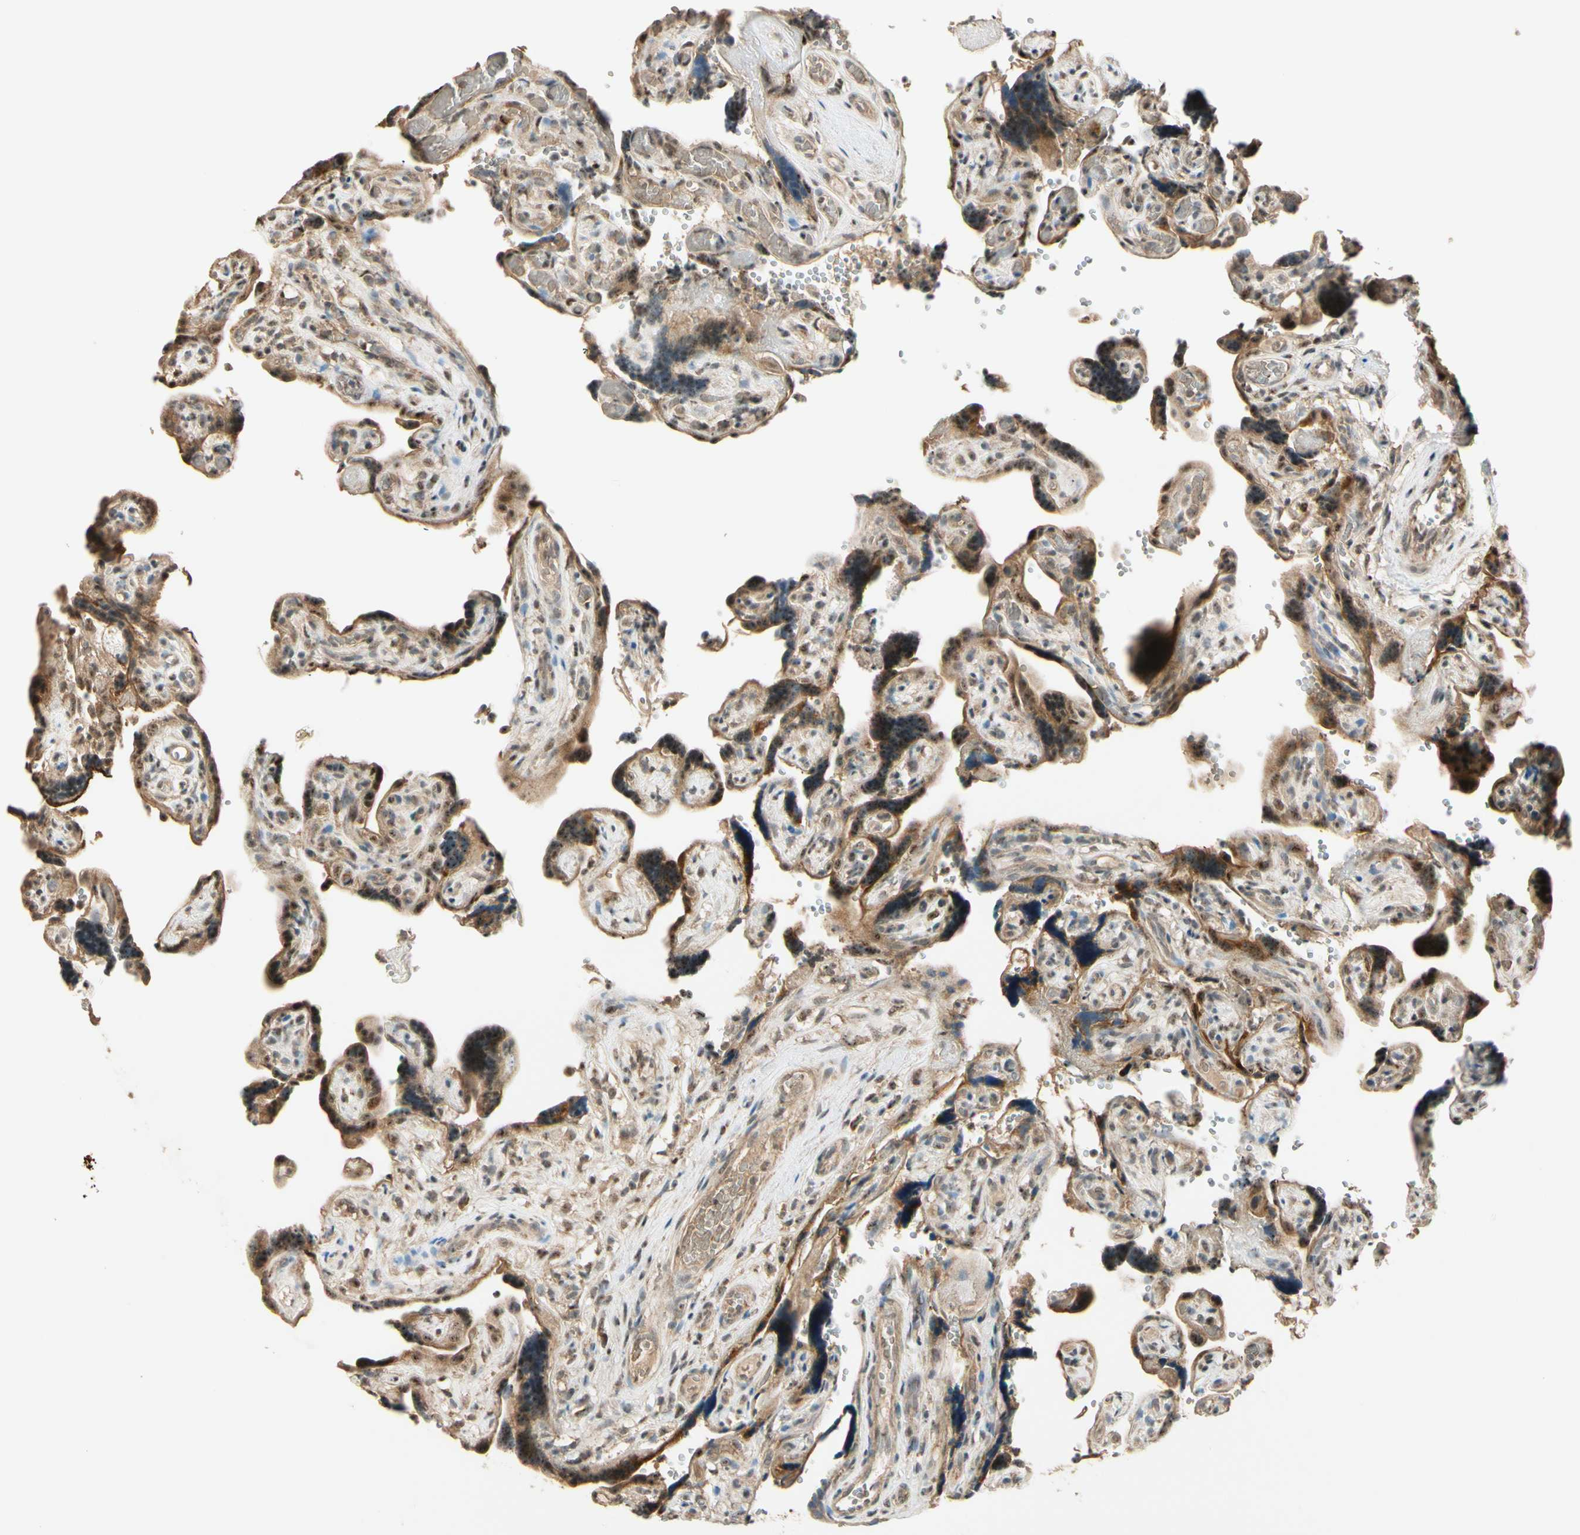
{"staining": {"intensity": "moderate", "quantity": "25%-75%", "location": "cytoplasmic/membranous,nuclear"}, "tissue": "placenta", "cell_type": "Decidual cells", "image_type": "normal", "snomed": [{"axis": "morphology", "description": "Normal tissue, NOS"}, {"axis": "topography", "description": "Placenta"}], "caption": "Decidual cells display medium levels of moderate cytoplasmic/membranous,nuclear positivity in about 25%-75% of cells in unremarkable human placenta. (Brightfield microscopy of DAB IHC at high magnification).", "gene": "MCPH1", "patient": {"sex": "female", "age": 30}}